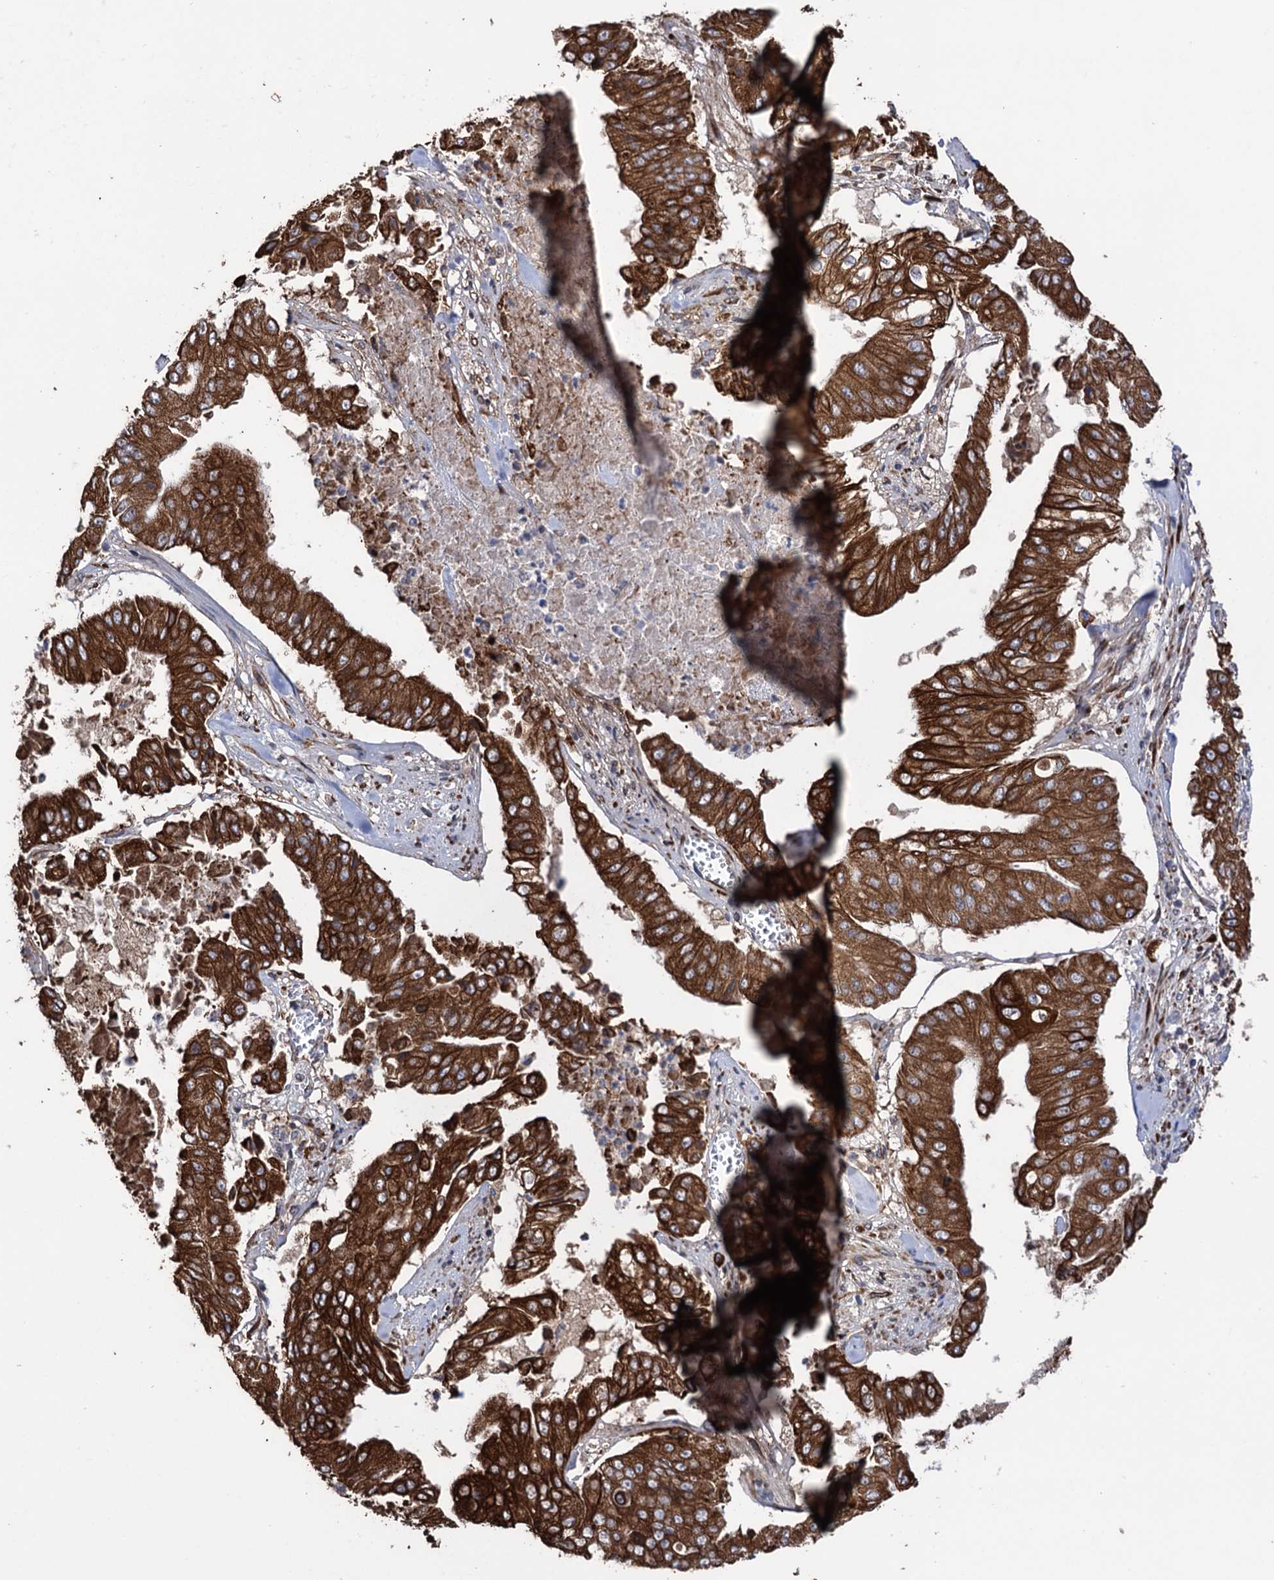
{"staining": {"intensity": "strong", "quantity": ">75%", "location": "cytoplasmic/membranous"}, "tissue": "pancreatic cancer", "cell_type": "Tumor cells", "image_type": "cancer", "snomed": [{"axis": "morphology", "description": "Adenocarcinoma, NOS"}, {"axis": "topography", "description": "Pancreas"}], "caption": "Protein staining demonstrates strong cytoplasmic/membranous expression in about >75% of tumor cells in pancreatic cancer (adenocarcinoma).", "gene": "CDAN1", "patient": {"sex": "female", "age": 77}}